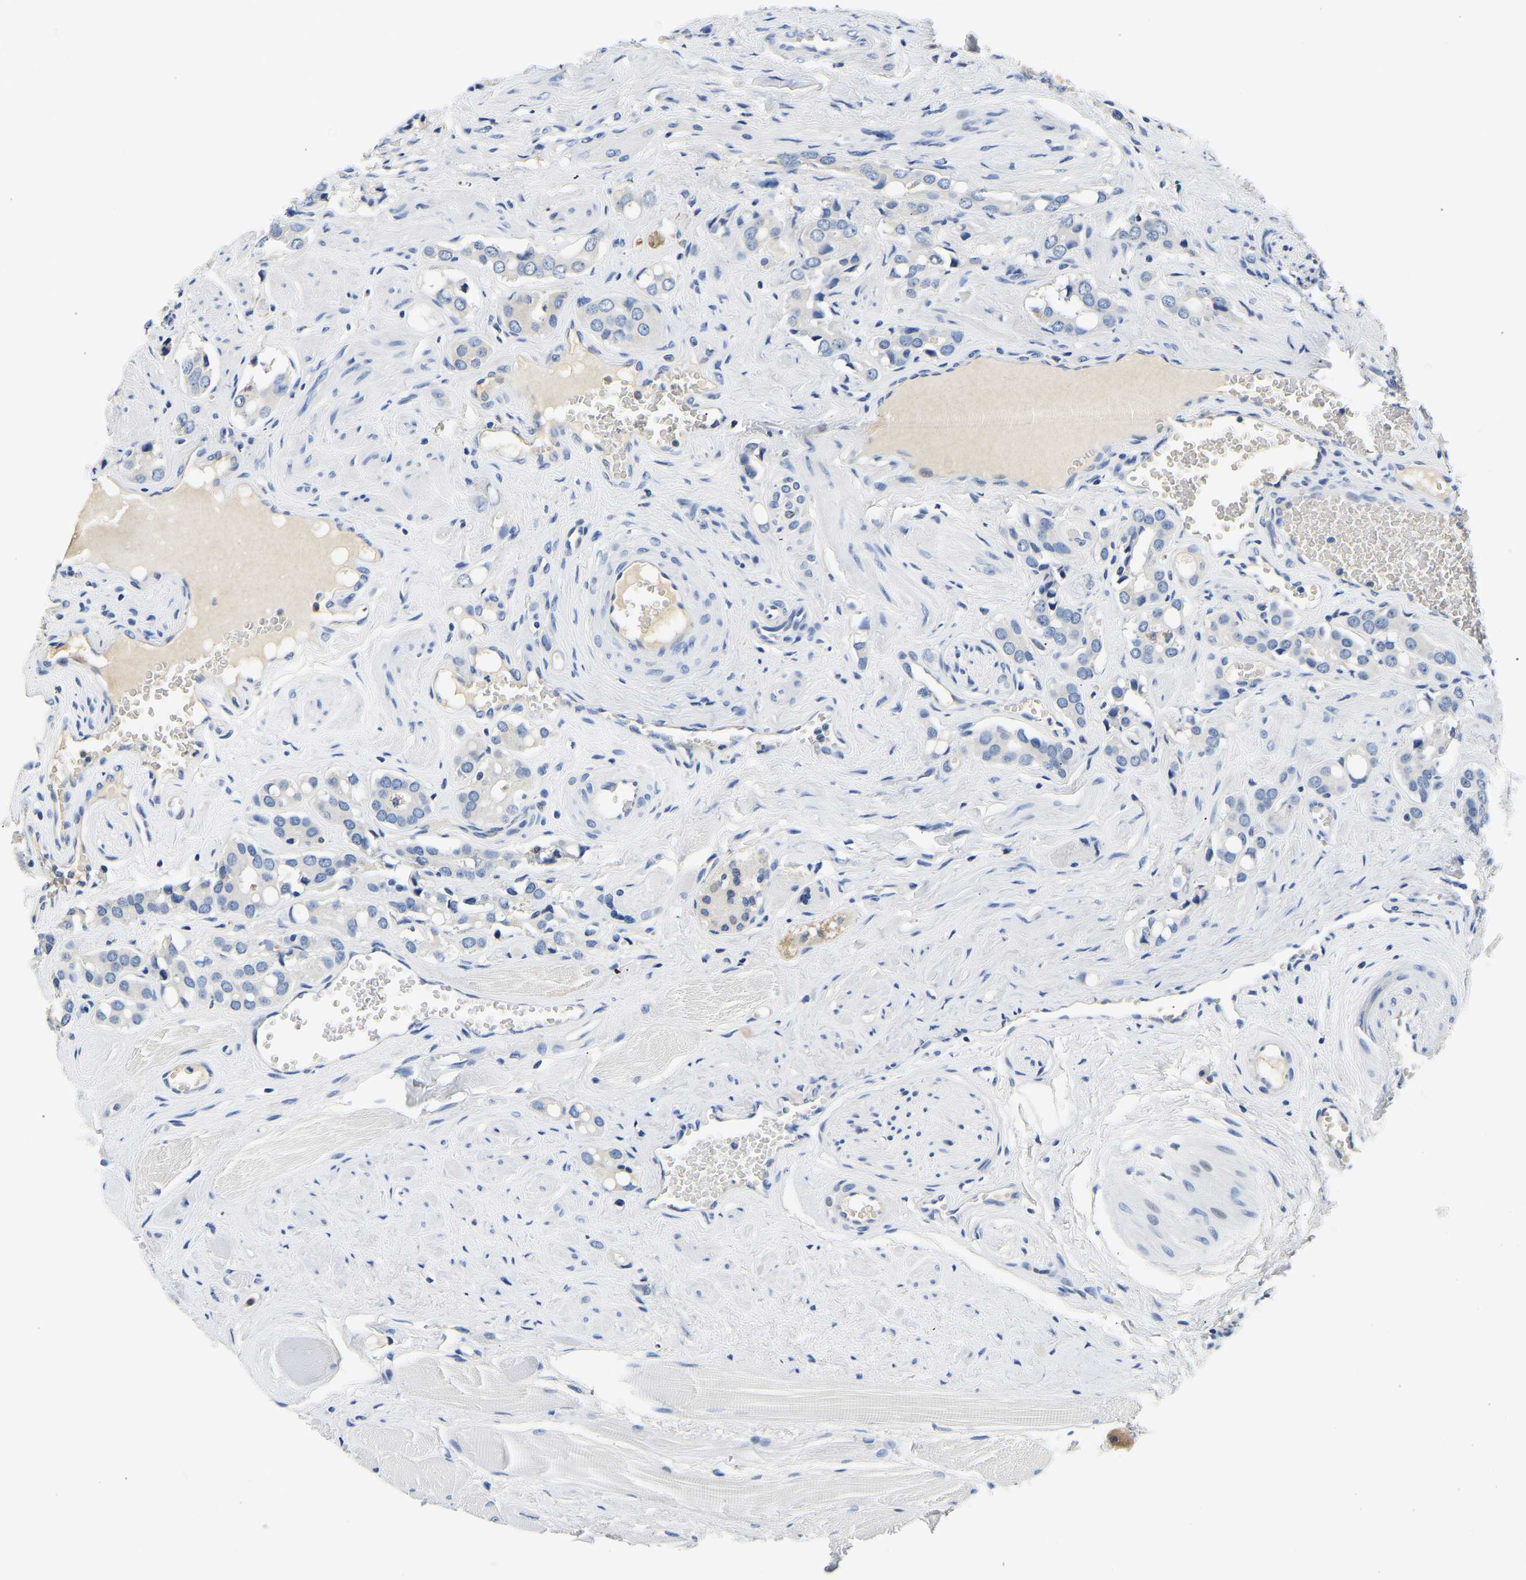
{"staining": {"intensity": "negative", "quantity": "none", "location": "none"}, "tissue": "prostate cancer", "cell_type": "Tumor cells", "image_type": "cancer", "snomed": [{"axis": "morphology", "description": "Adenocarcinoma, High grade"}, {"axis": "topography", "description": "Prostate"}], "caption": "High magnification brightfield microscopy of prostate high-grade adenocarcinoma stained with DAB (brown) and counterstained with hematoxylin (blue): tumor cells show no significant expression.", "gene": "PCK2", "patient": {"sex": "male", "age": 52}}